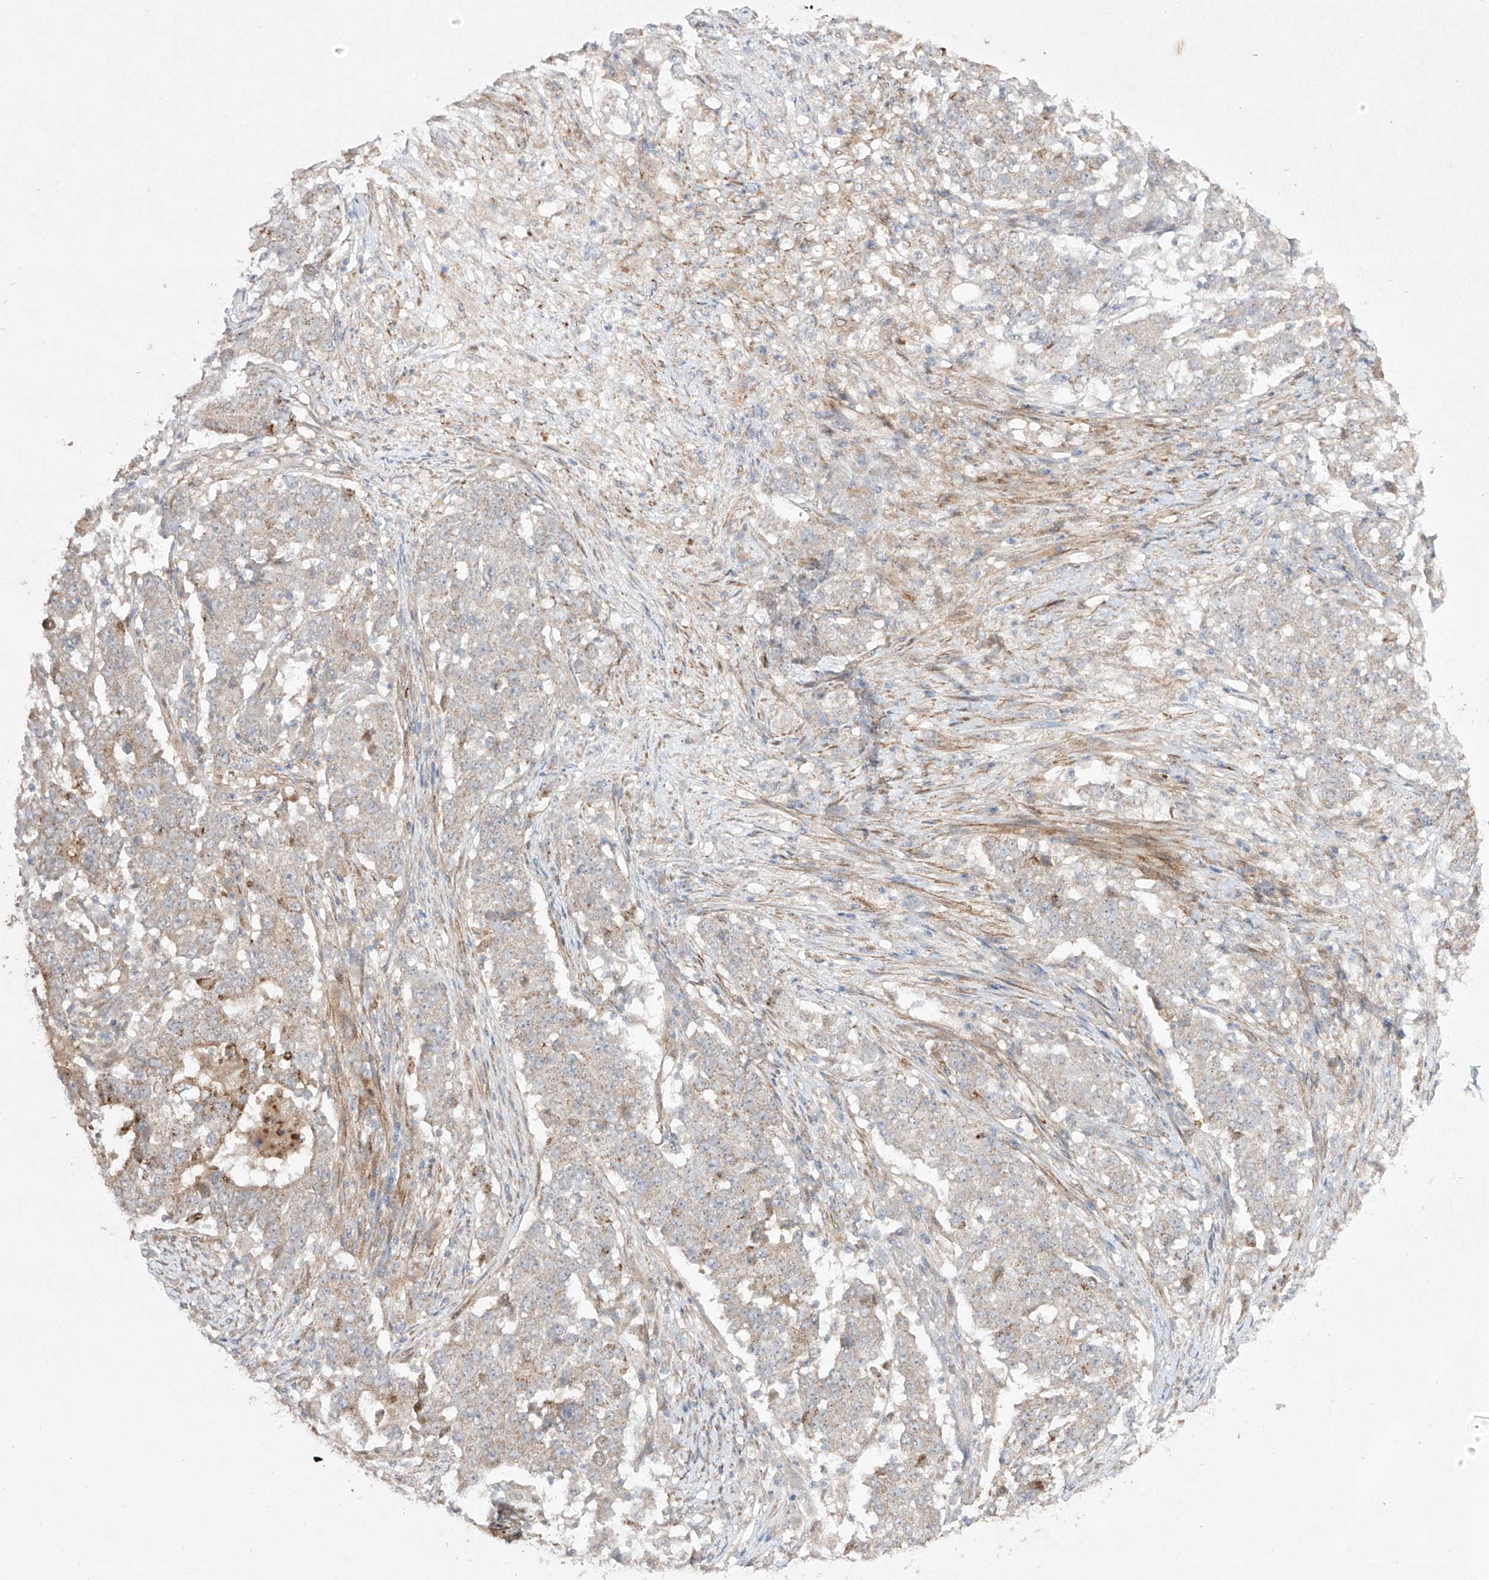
{"staining": {"intensity": "negative", "quantity": "none", "location": "none"}, "tissue": "stomach cancer", "cell_type": "Tumor cells", "image_type": "cancer", "snomed": [{"axis": "morphology", "description": "Adenocarcinoma, NOS"}, {"axis": "topography", "description": "Stomach"}], "caption": "A micrograph of adenocarcinoma (stomach) stained for a protein reveals no brown staining in tumor cells. (IHC, brightfield microscopy, high magnification).", "gene": "KDM1B", "patient": {"sex": "male", "age": 59}}